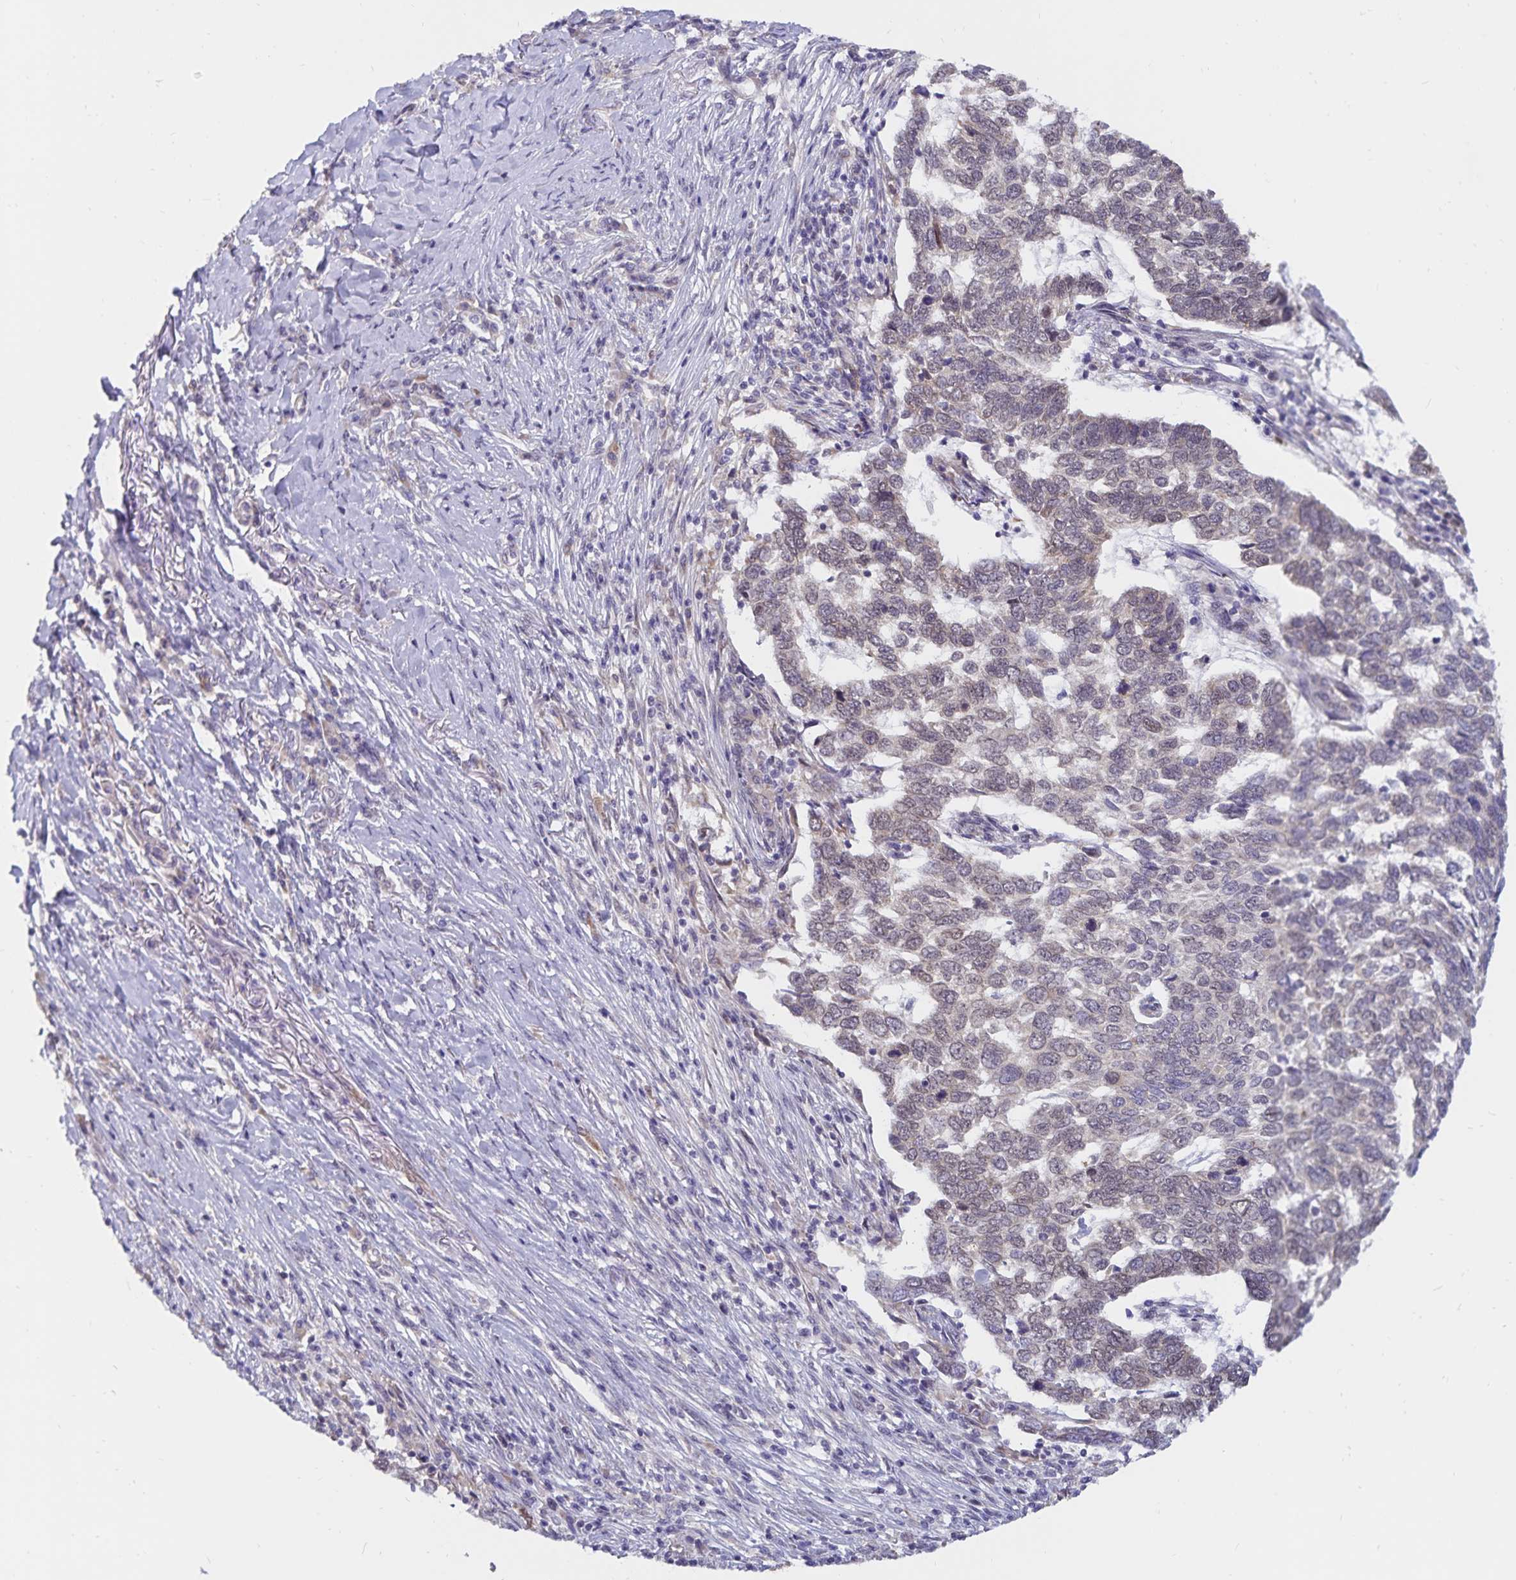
{"staining": {"intensity": "weak", "quantity": "<25%", "location": "cytoplasmic/membranous"}, "tissue": "skin cancer", "cell_type": "Tumor cells", "image_type": "cancer", "snomed": [{"axis": "morphology", "description": "Basal cell carcinoma"}, {"axis": "topography", "description": "Skin"}], "caption": "Tumor cells are negative for brown protein staining in basal cell carcinoma (skin).", "gene": "ATP2A2", "patient": {"sex": "female", "age": 65}}